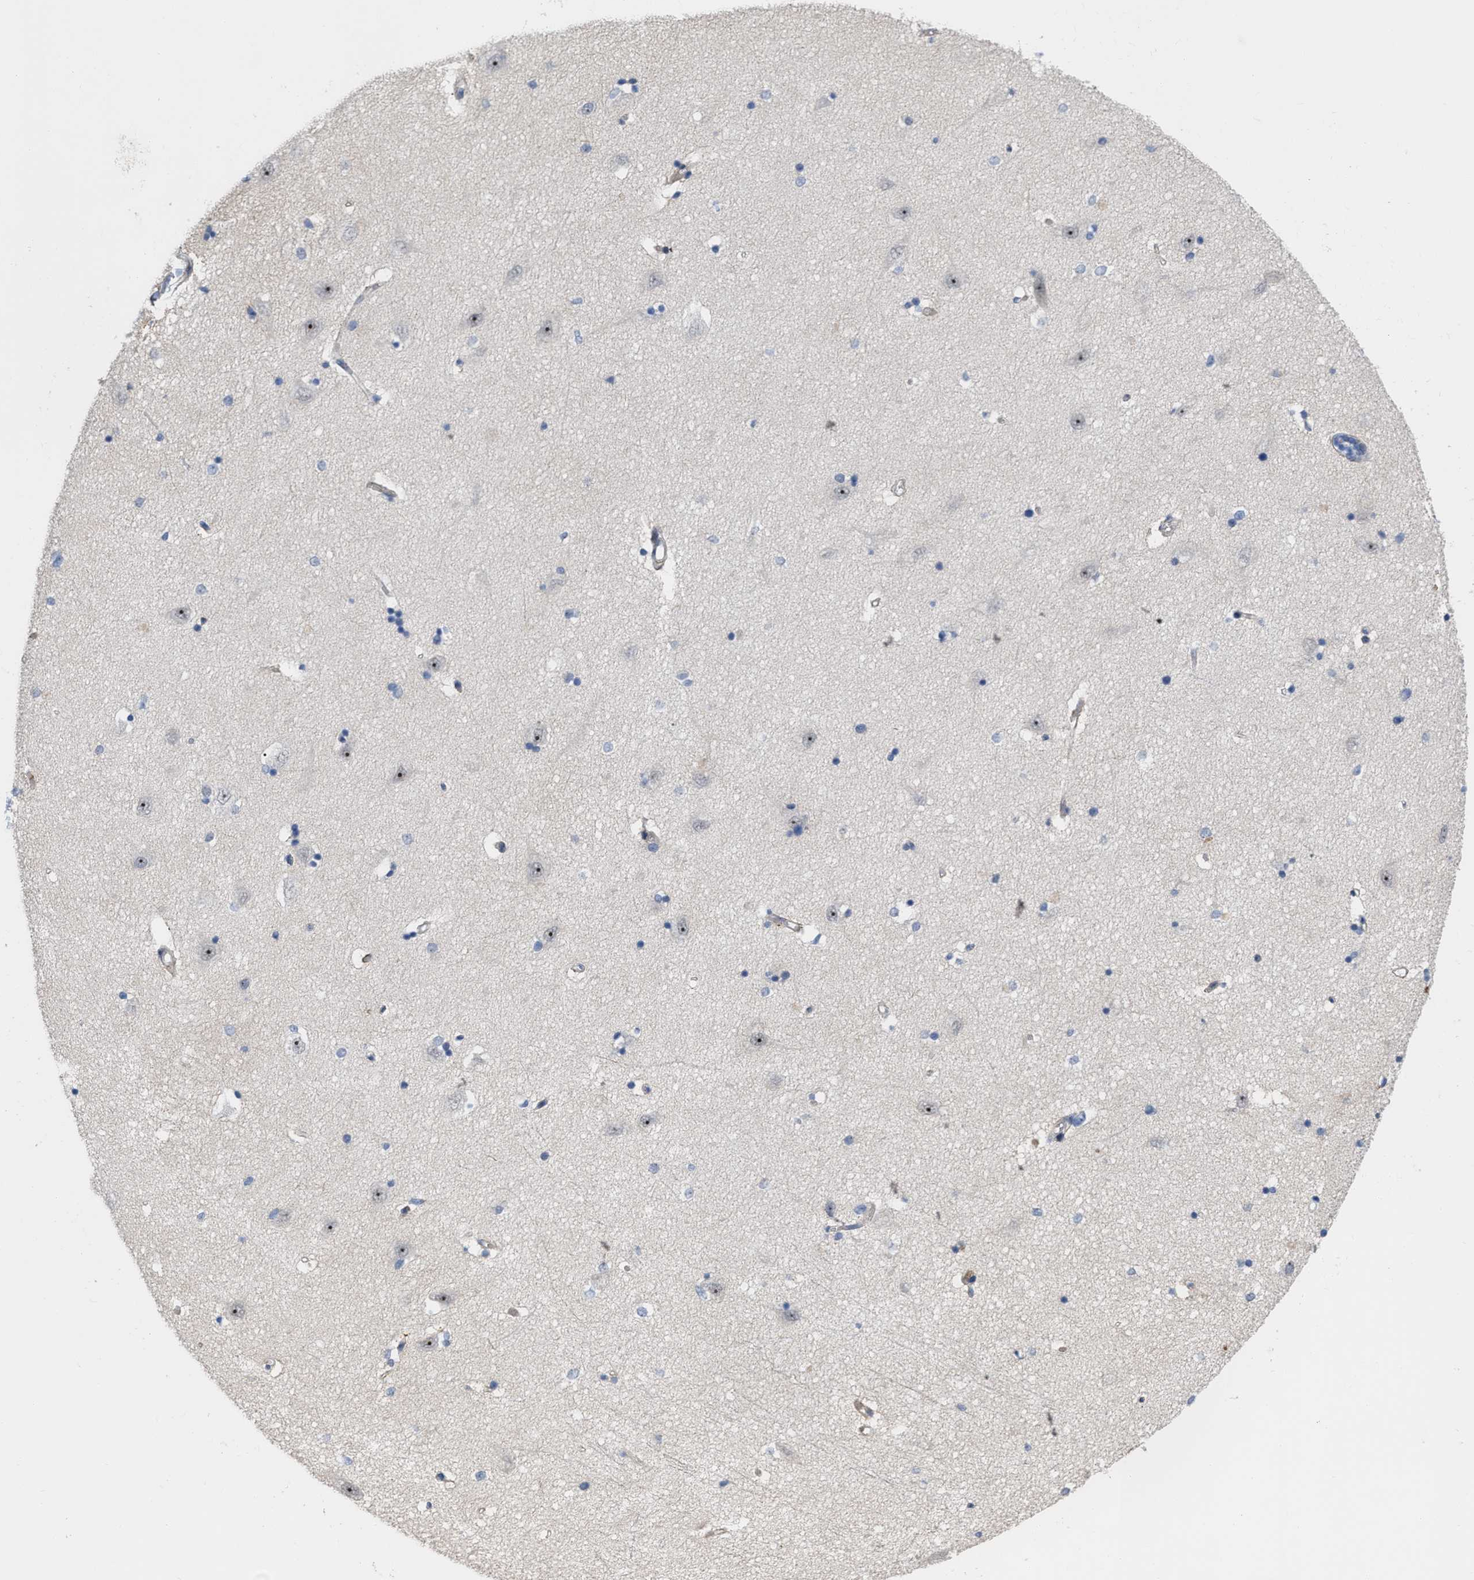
{"staining": {"intensity": "negative", "quantity": "none", "location": "none"}, "tissue": "hippocampus", "cell_type": "Glial cells", "image_type": "normal", "snomed": [{"axis": "morphology", "description": "Normal tissue, NOS"}, {"axis": "topography", "description": "Hippocampus"}], "caption": "DAB (3,3'-diaminobenzidine) immunohistochemical staining of unremarkable hippocampus exhibits no significant positivity in glial cells.", "gene": "POLR1F", "patient": {"sex": "male", "age": 45}}